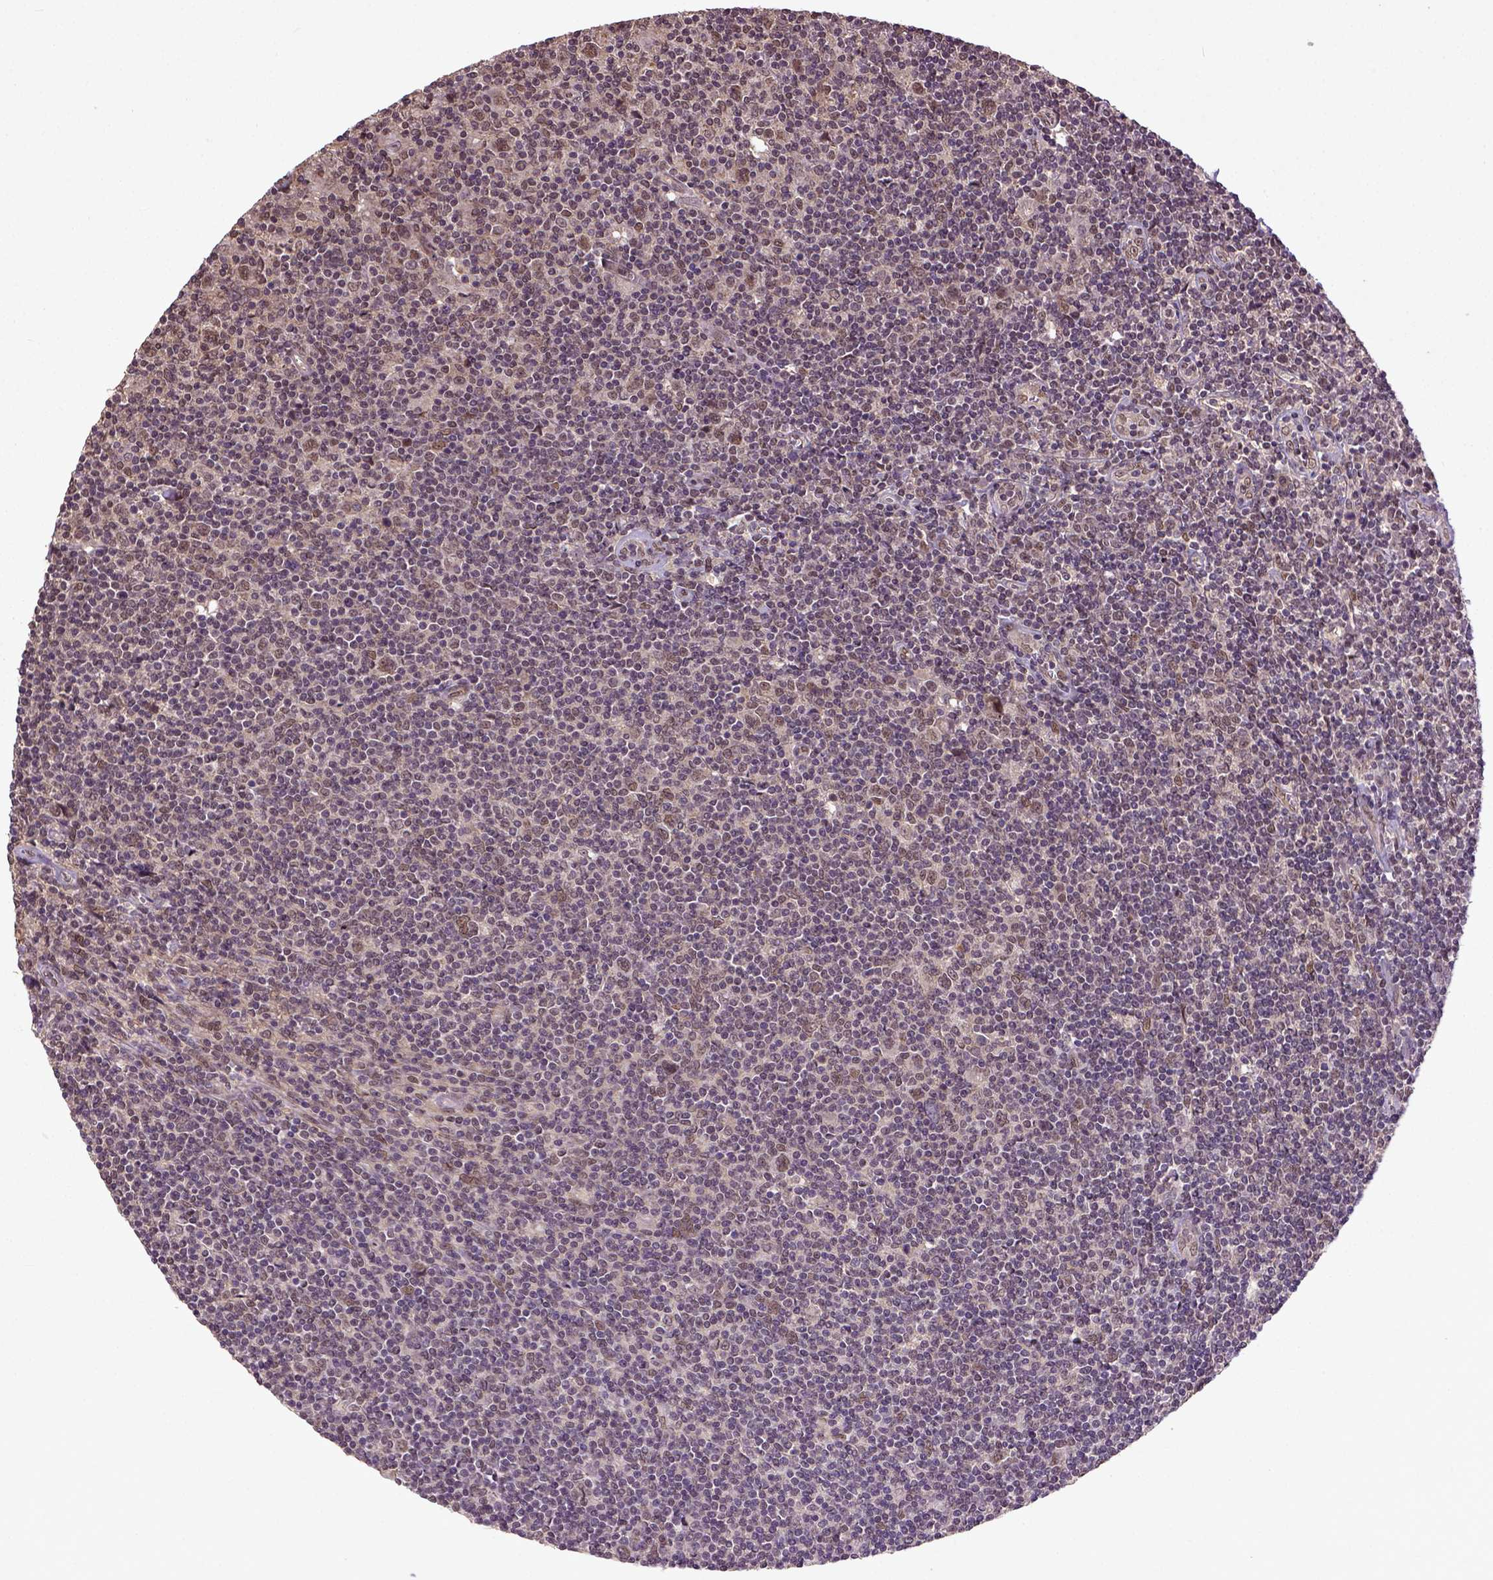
{"staining": {"intensity": "moderate", "quantity": ">75%", "location": "nuclear"}, "tissue": "lymphoma", "cell_type": "Tumor cells", "image_type": "cancer", "snomed": [{"axis": "morphology", "description": "Hodgkin's disease, NOS"}, {"axis": "topography", "description": "Lymph node"}], "caption": "IHC of human lymphoma demonstrates medium levels of moderate nuclear positivity in about >75% of tumor cells. The staining is performed using DAB brown chromogen to label protein expression. The nuclei are counter-stained blue using hematoxylin.", "gene": "UBA3", "patient": {"sex": "male", "age": 40}}